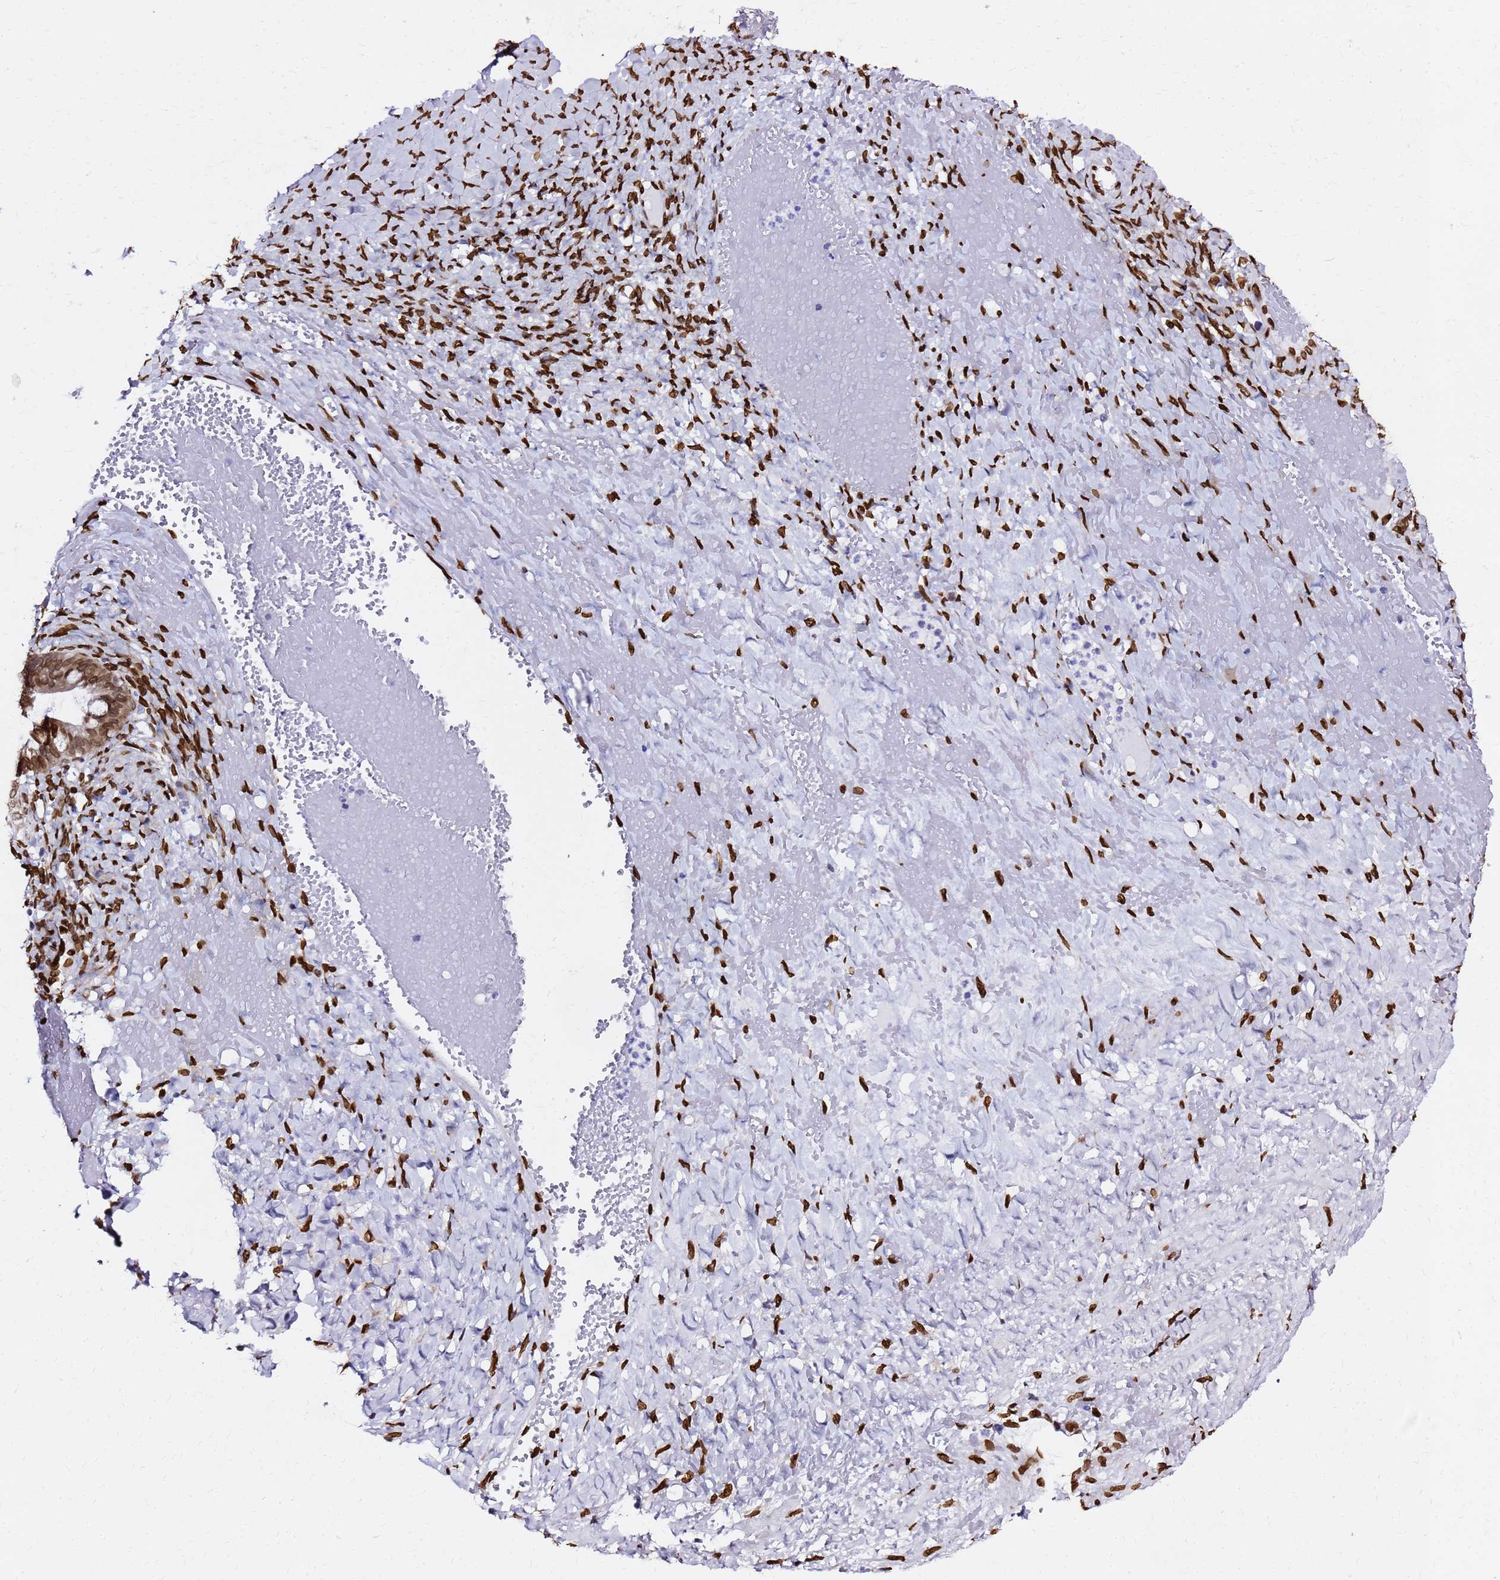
{"staining": {"intensity": "strong", "quantity": ">75%", "location": "nuclear"}, "tissue": "ovarian cancer", "cell_type": "Tumor cells", "image_type": "cancer", "snomed": [{"axis": "morphology", "description": "Cystadenocarcinoma, mucinous, NOS"}, {"axis": "topography", "description": "Ovary"}], "caption": "Strong nuclear staining for a protein is seen in approximately >75% of tumor cells of mucinous cystadenocarcinoma (ovarian) using immunohistochemistry (IHC).", "gene": "C6orf141", "patient": {"sex": "female", "age": 73}}